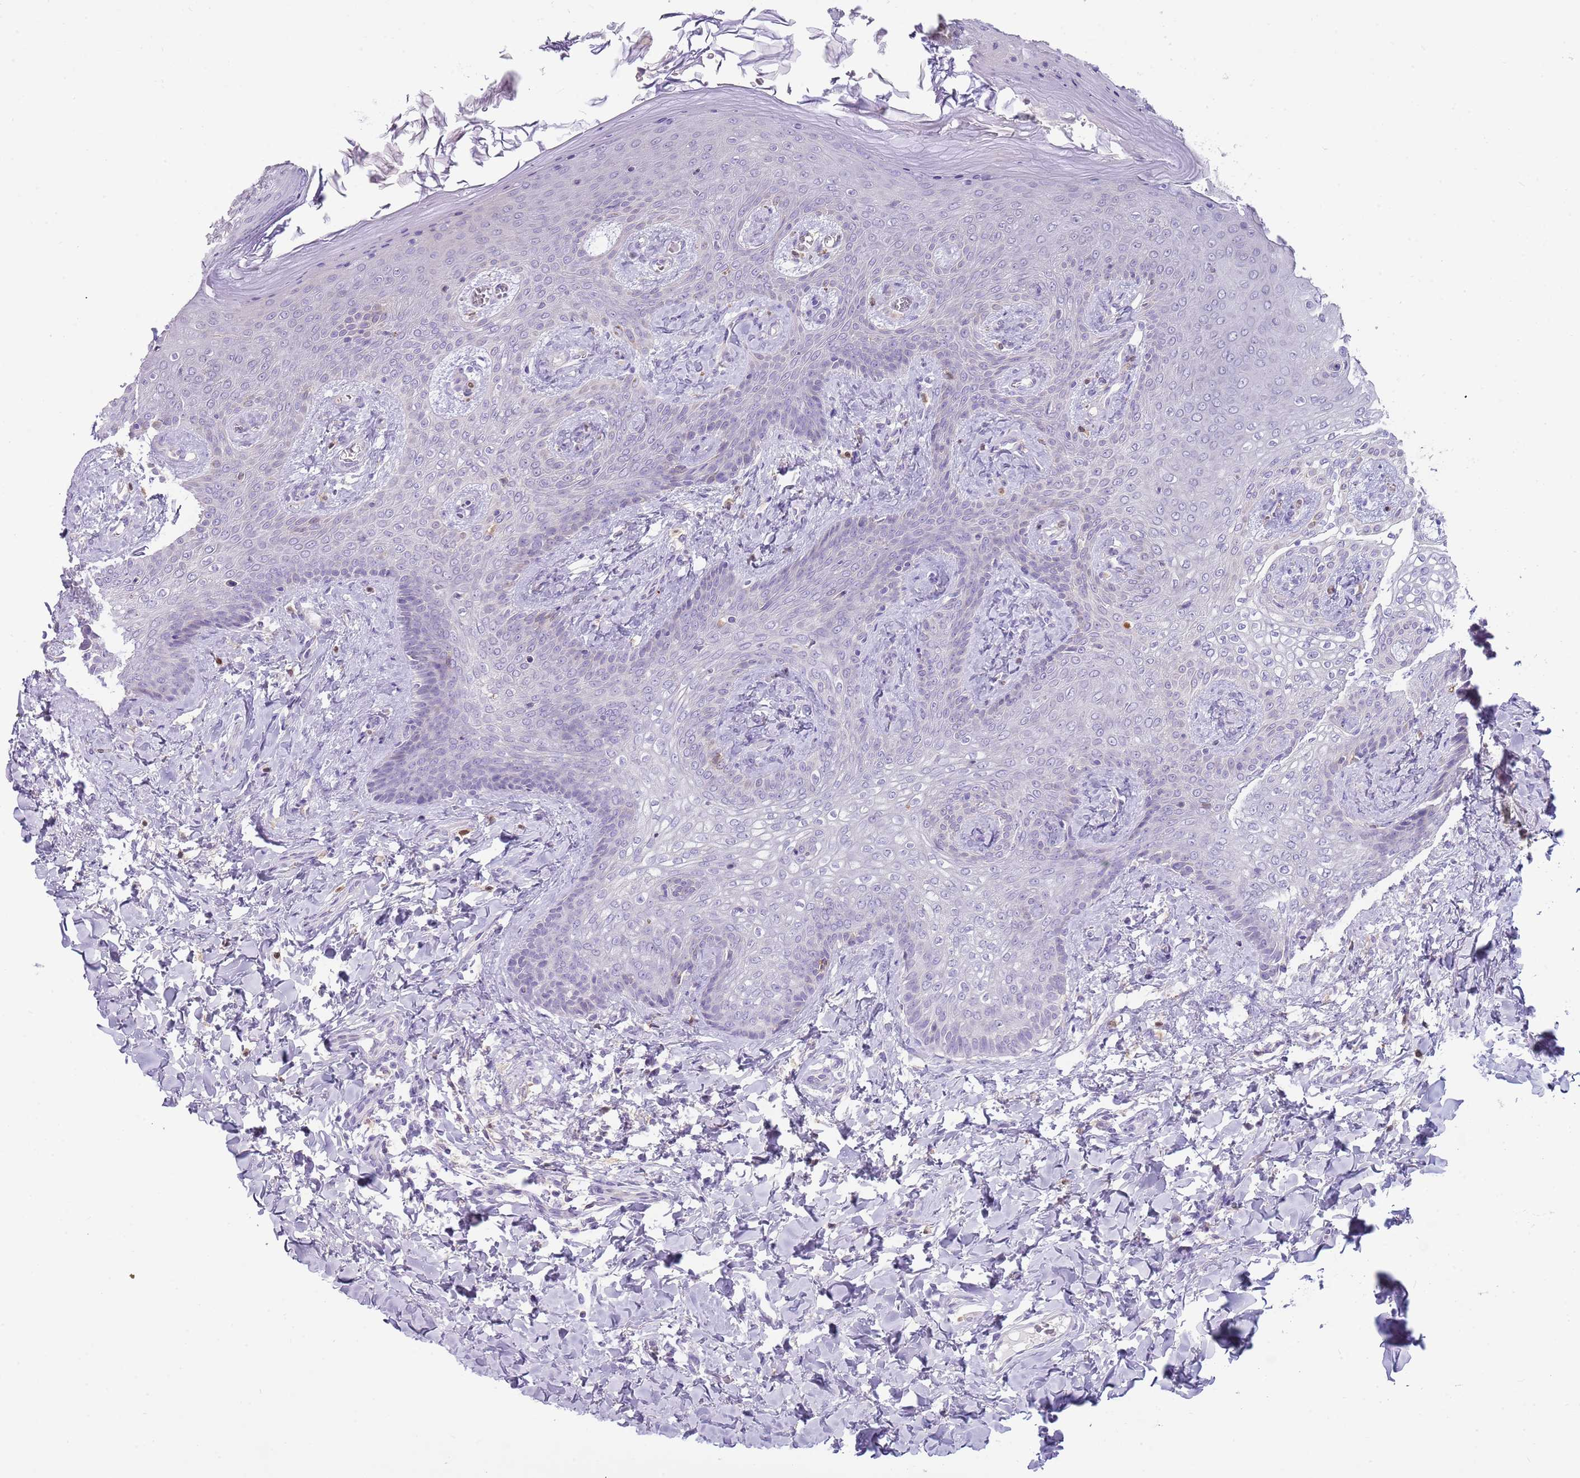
{"staining": {"intensity": "negative", "quantity": "none", "location": "none"}, "tissue": "breast cancer", "cell_type": "Tumor cells", "image_type": "cancer", "snomed": [{"axis": "morphology", "description": "Duct carcinoma"}, {"axis": "topography", "description": "Breast"}], "caption": "There is no significant staining in tumor cells of breast invasive ductal carcinoma.", "gene": "DIPK1C", "patient": {"sex": "female", "age": 40}}